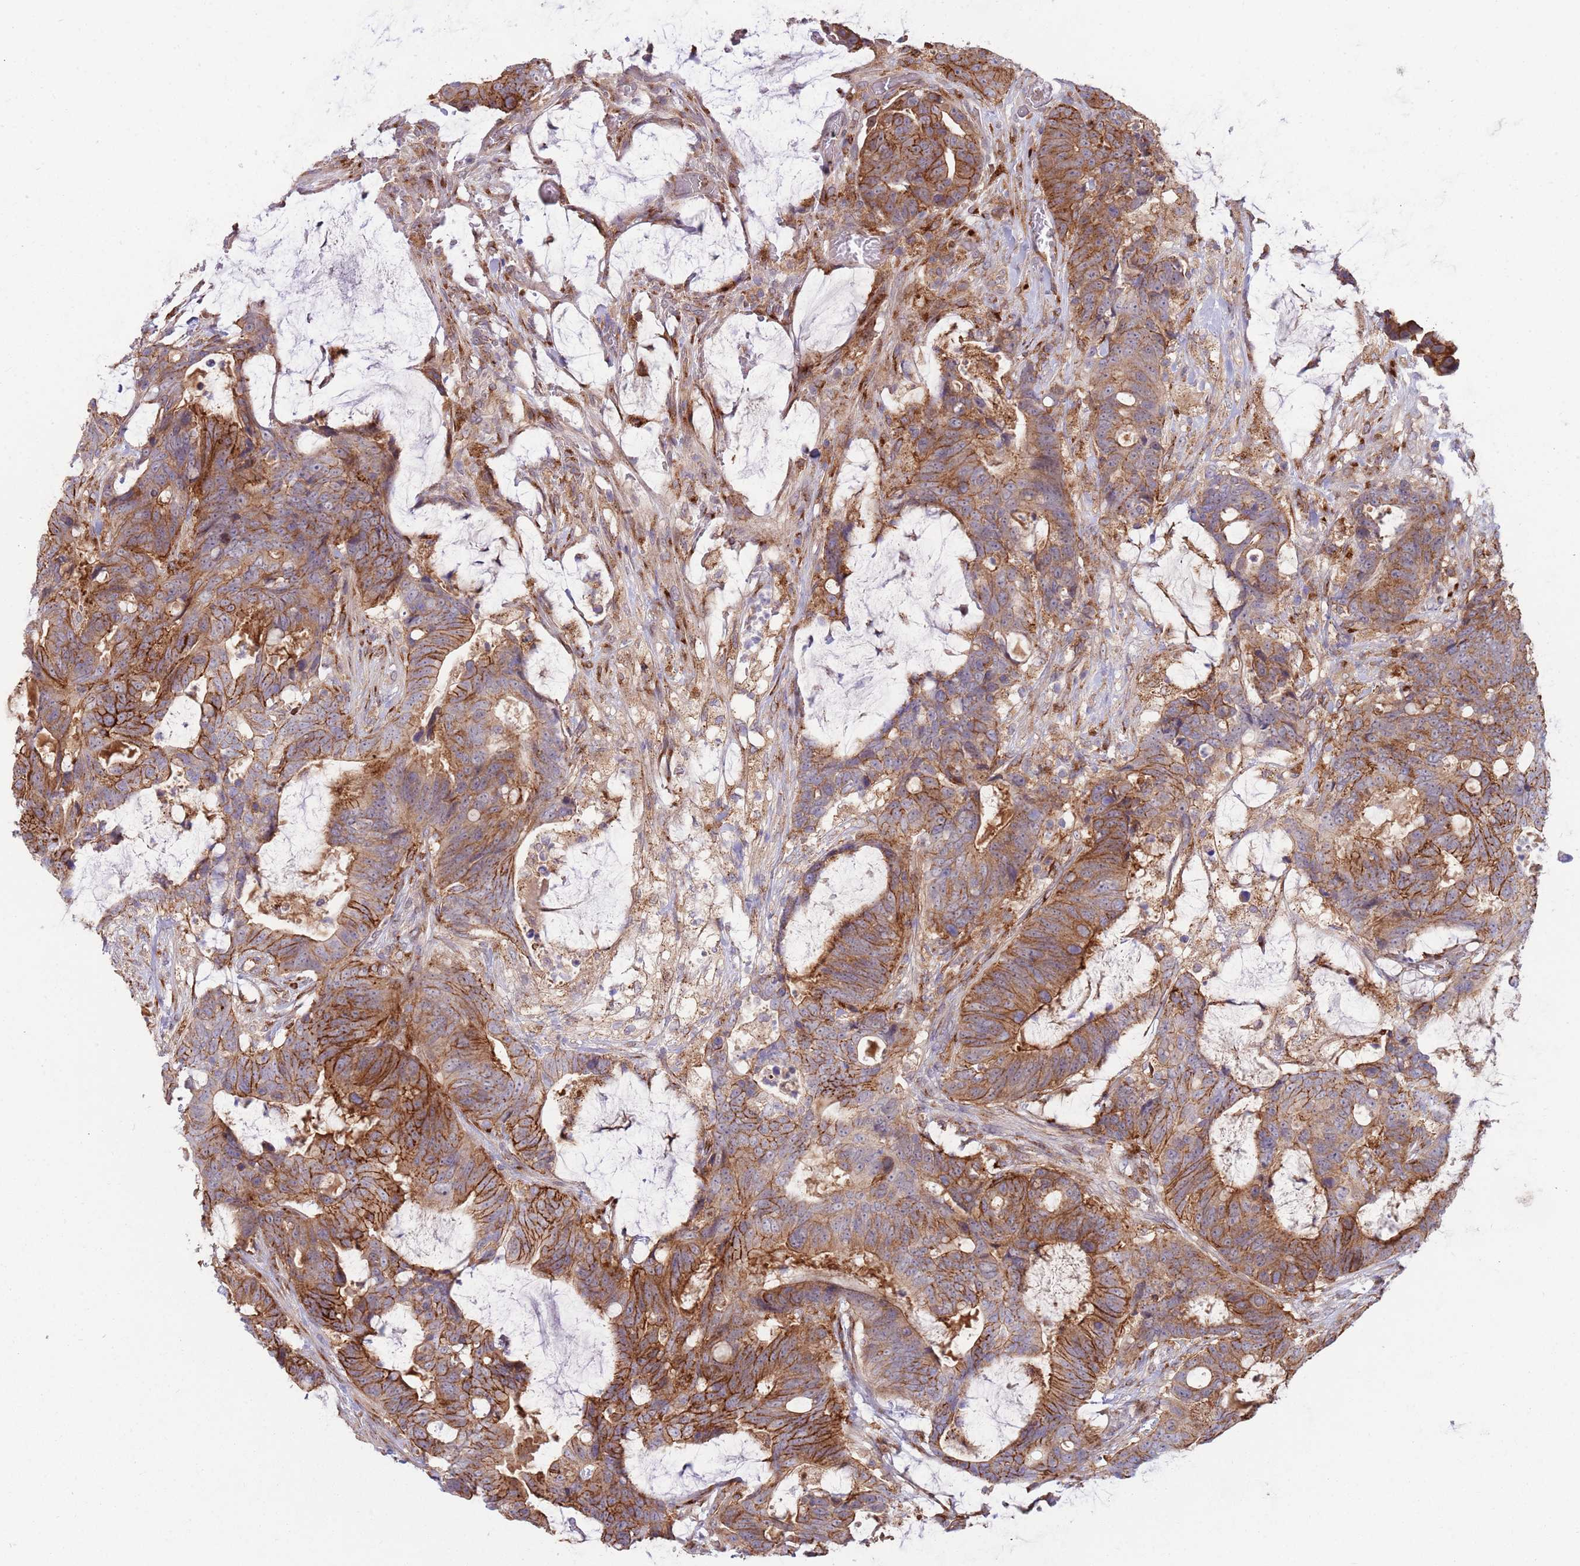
{"staining": {"intensity": "strong", "quantity": ">75%", "location": "cytoplasmic/membranous"}, "tissue": "colorectal cancer", "cell_type": "Tumor cells", "image_type": "cancer", "snomed": [{"axis": "morphology", "description": "Adenocarcinoma, NOS"}, {"axis": "topography", "description": "Colon"}], "caption": "Immunohistochemistry (IHC) photomicrograph of neoplastic tissue: human colorectal adenocarcinoma stained using immunohistochemistry demonstrates high levels of strong protein expression localized specifically in the cytoplasmic/membranous of tumor cells, appearing as a cytoplasmic/membranous brown color.", "gene": "BTBD7", "patient": {"sex": "female", "age": 82}}